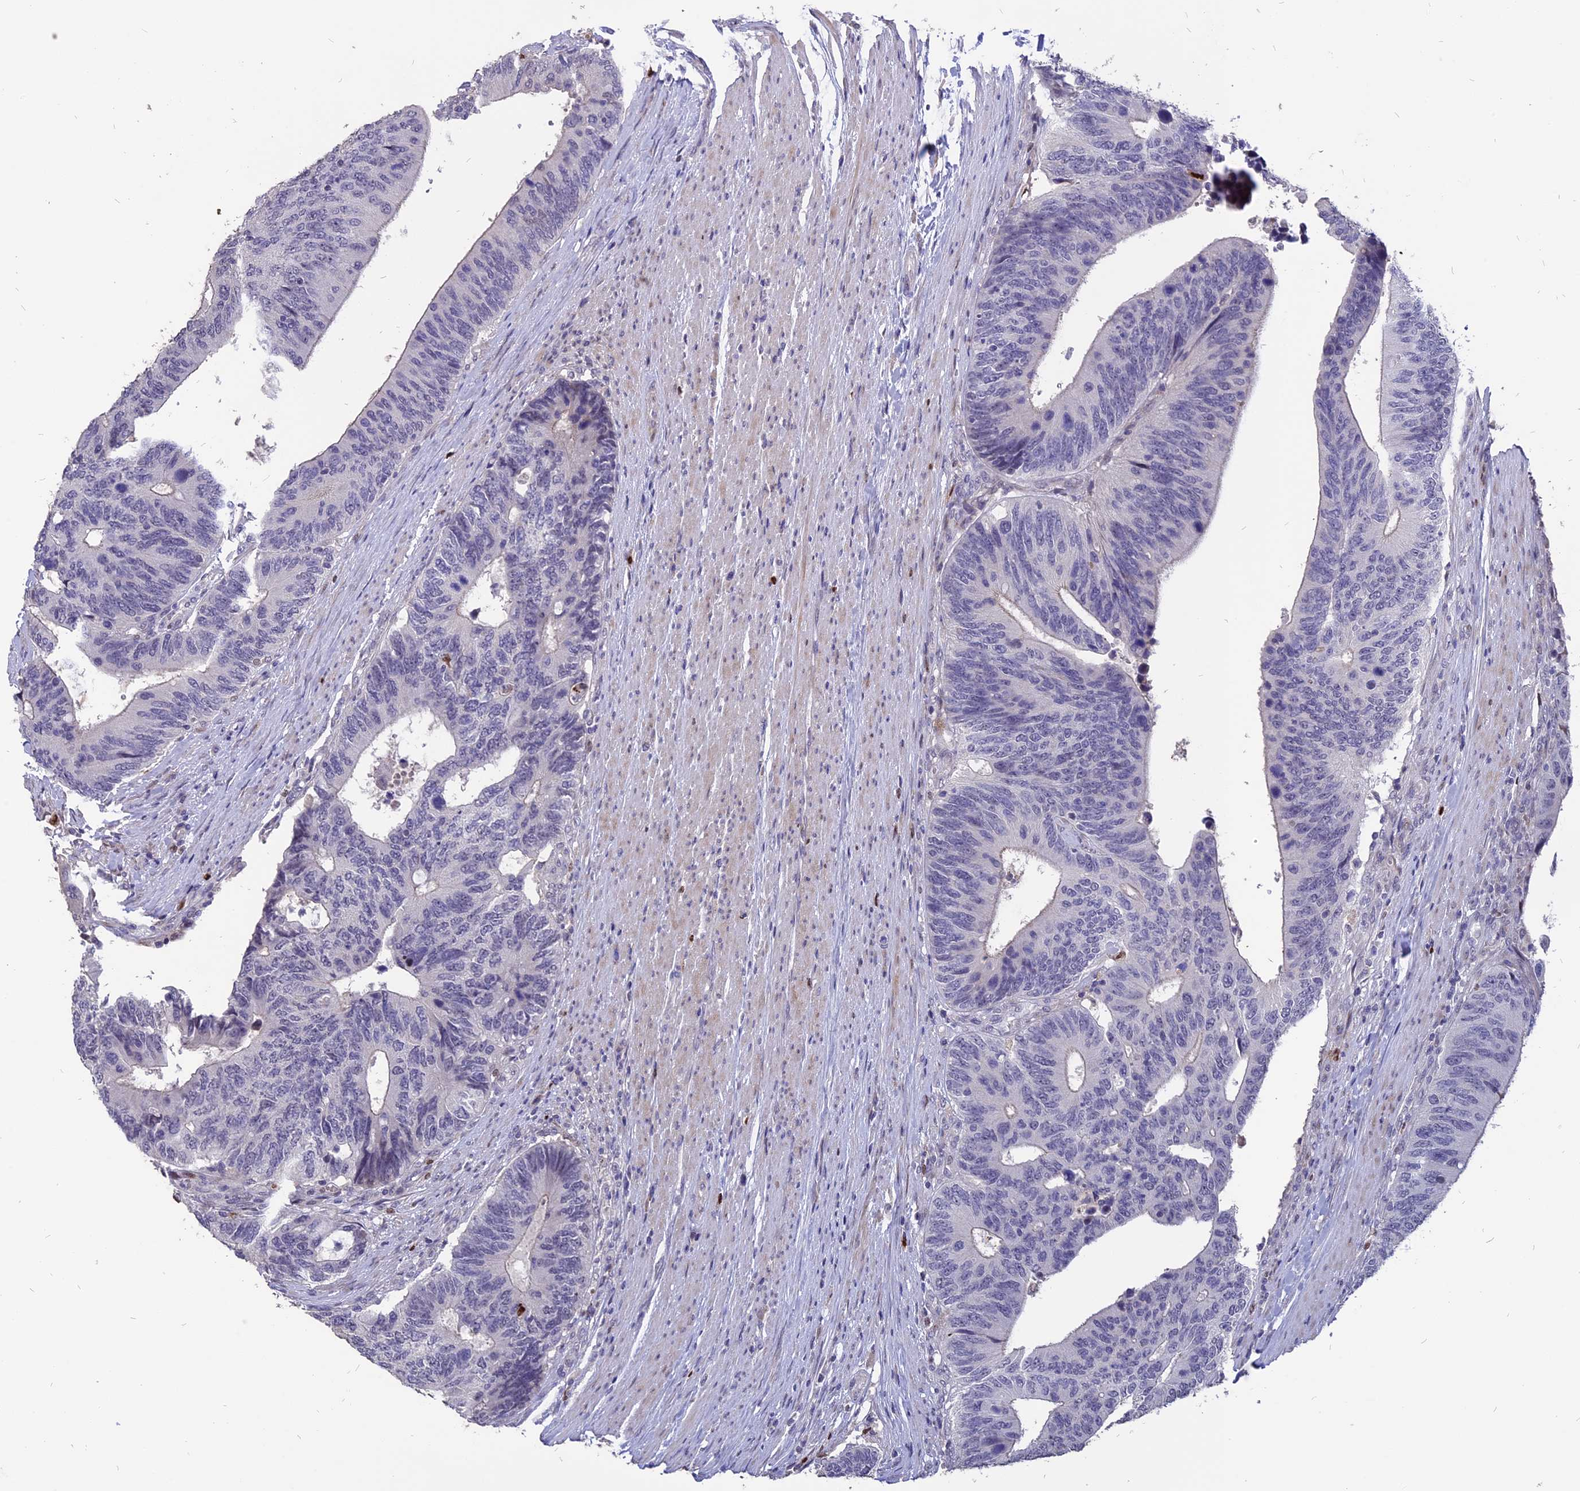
{"staining": {"intensity": "weak", "quantity": "<25%", "location": "nuclear"}, "tissue": "colorectal cancer", "cell_type": "Tumor cells", "image_type": "cancer", "snomed": [{"axis": "morphology", "description": "Adenocarcinoma, NOS"}, {"axis": "topography", "description": "Colon"}], "caption": "A high-resolution histopathology image shows immunohistochemistry staining of colorectal adenocarcinoma, which exhibits no significant expression in tumor cells.", "gene": "TMEM263", "patient": {"sex": "male", "age": 87}}